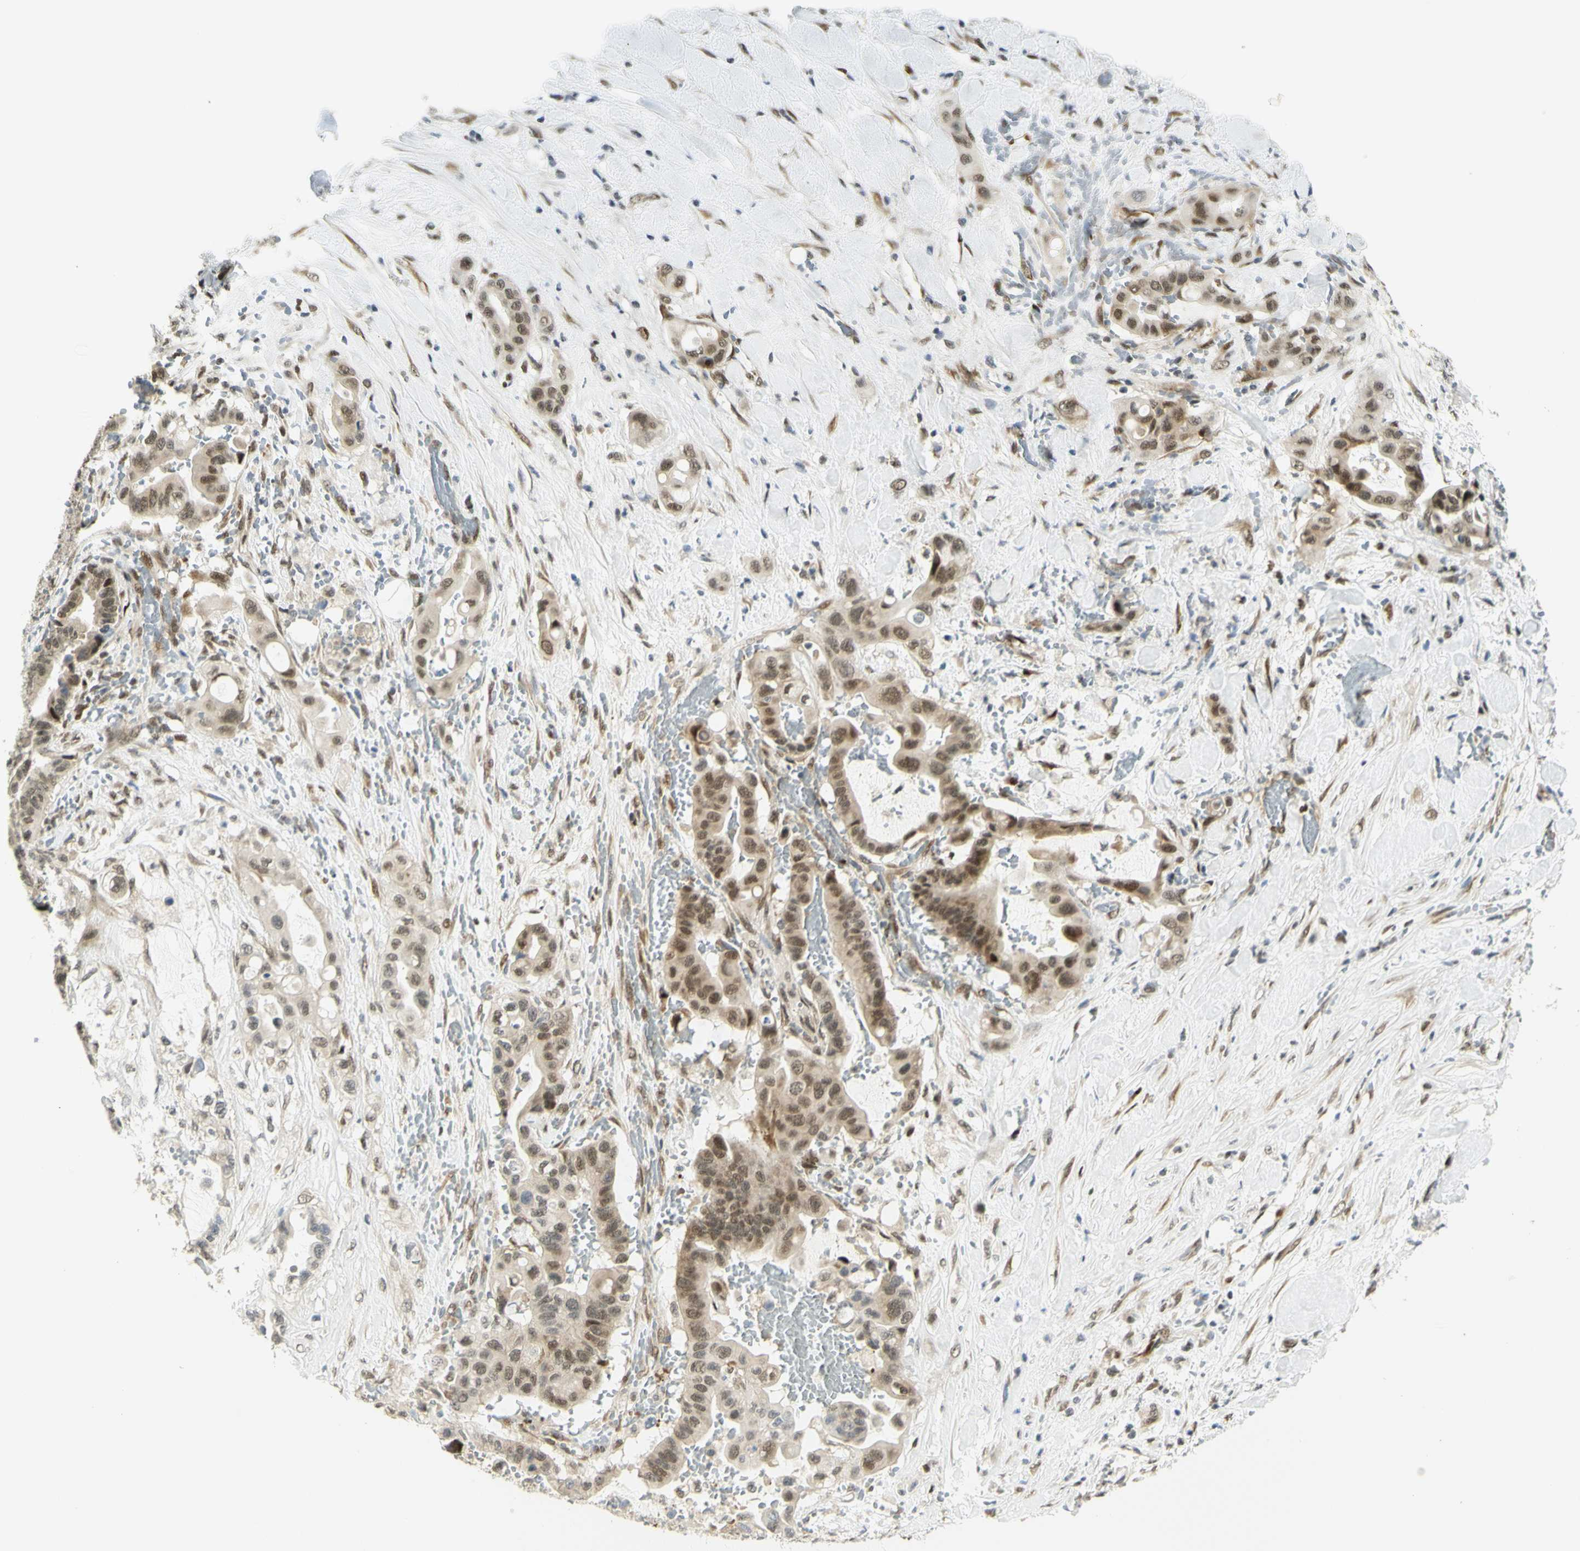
{"staining": {"intensity": "moderate", "quantity": ">75%", "location": "nuclear"}, "tissue": "liver cancer", "cell_type": "Tumor cells", "image_type": "cancer", "snomed": [{"axis": "morphology", "description": "Cholangiocarcinoma"}, {"axis": "topography", "description": "Liver"}], "caption": "High-magnification brightfield microscopy of liver cancer stained with DAB (3,3'-diaminobenzidine) (brown) and counterstained with hematoxylin (blue). tumor cells exhibit moderate nuclear staining is appreciated in about>75% of cells. (brown staining indicates protein expression, while blue staining denotes nuclei).", "gene": "DDX1", "patient": {"sex": "female", "age": 61}}